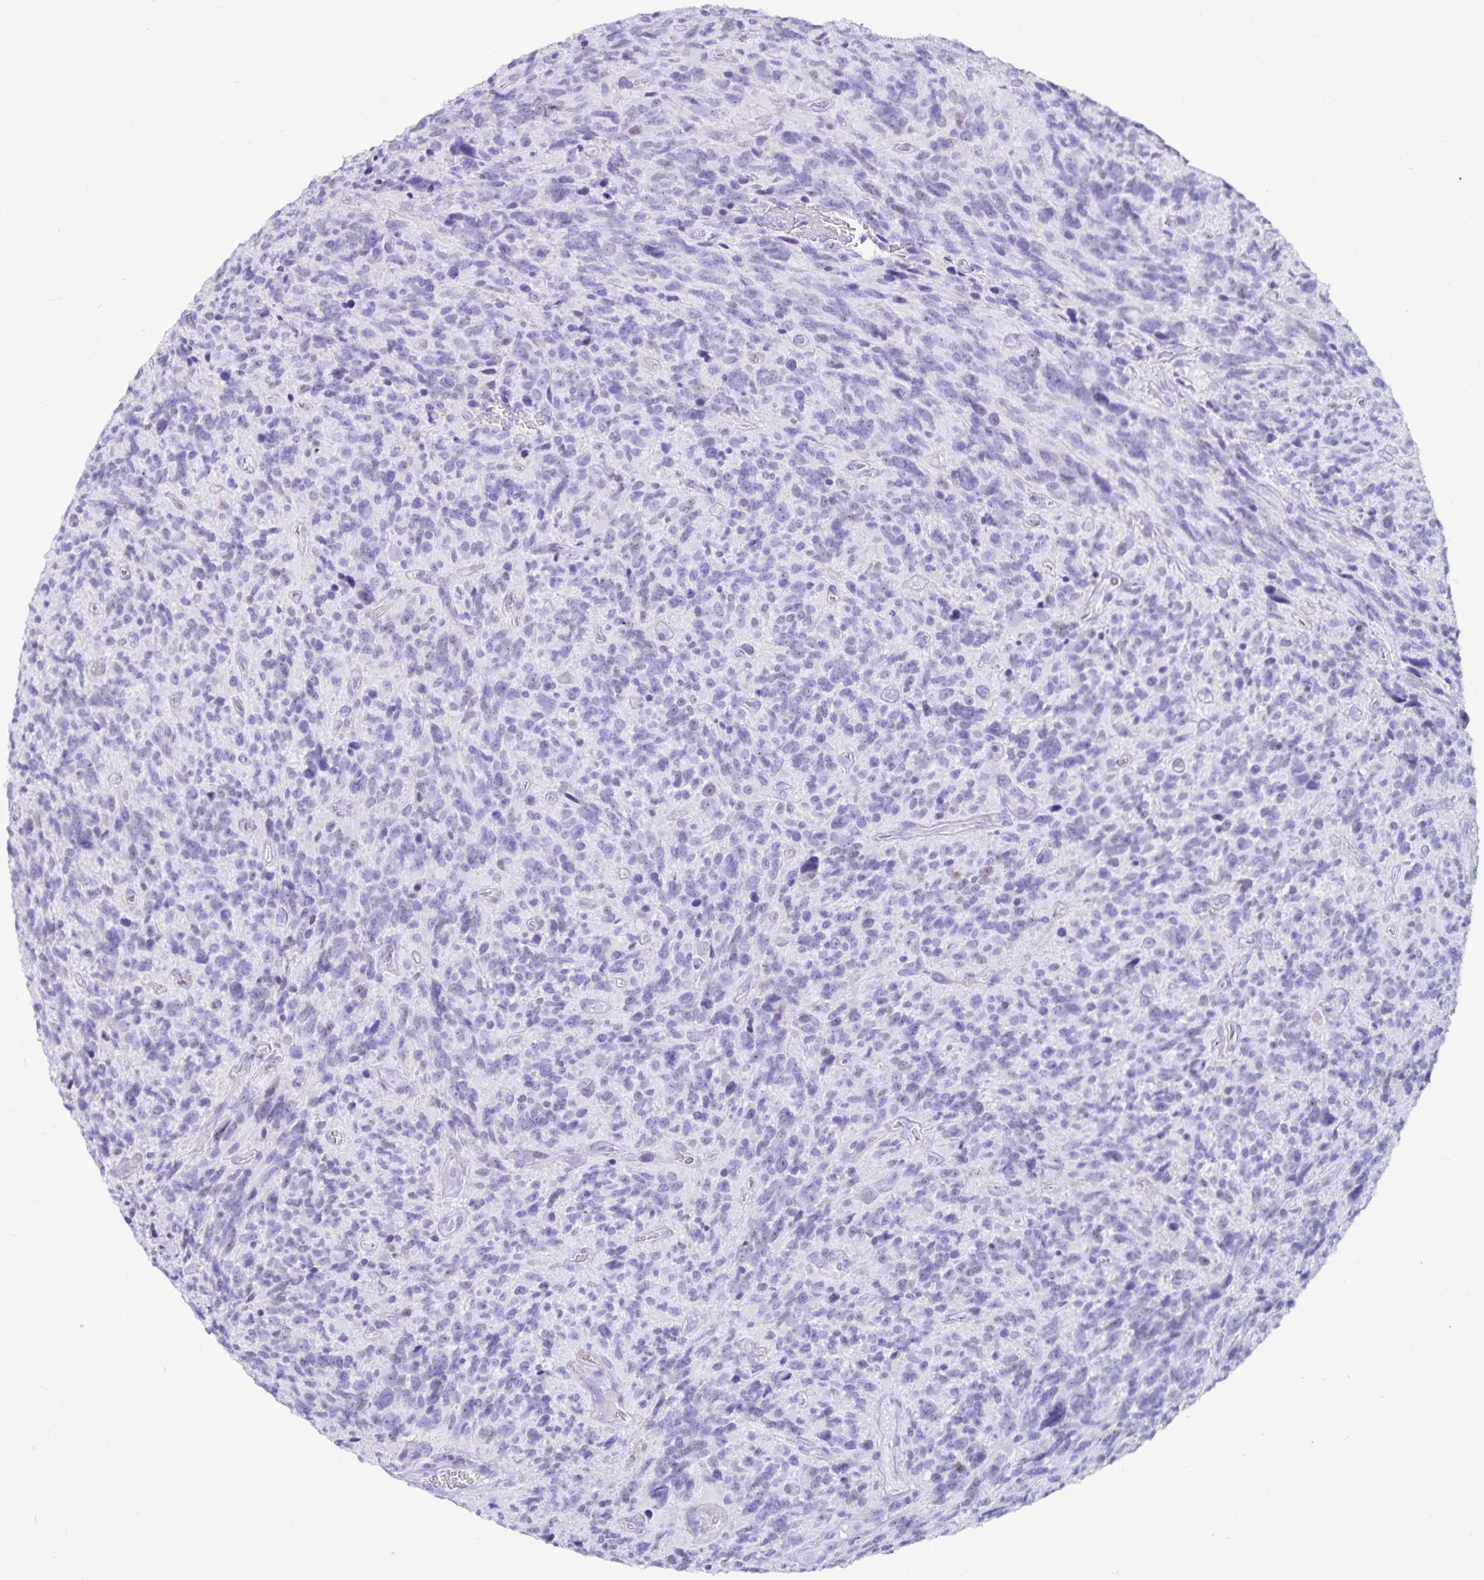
{"staining": {"intensity": "negative", "quantity": "none", "location": "none"}, "tissue": "glioma", "cell_type": "Tumor cells", "image_type": "cancer", "snomed": [{"axis": "morphology", "description": "Glioma, malignant, High grade"}, {"axis": "topography", "description": "Brain"}], "caption": "This is a micrograph of immunohistochemistry staining of malignant glioma (high-grade), which shows no staining in tumor cells.", "gene": "GPR137", "patient": {"sex": "male", "age": 46}}